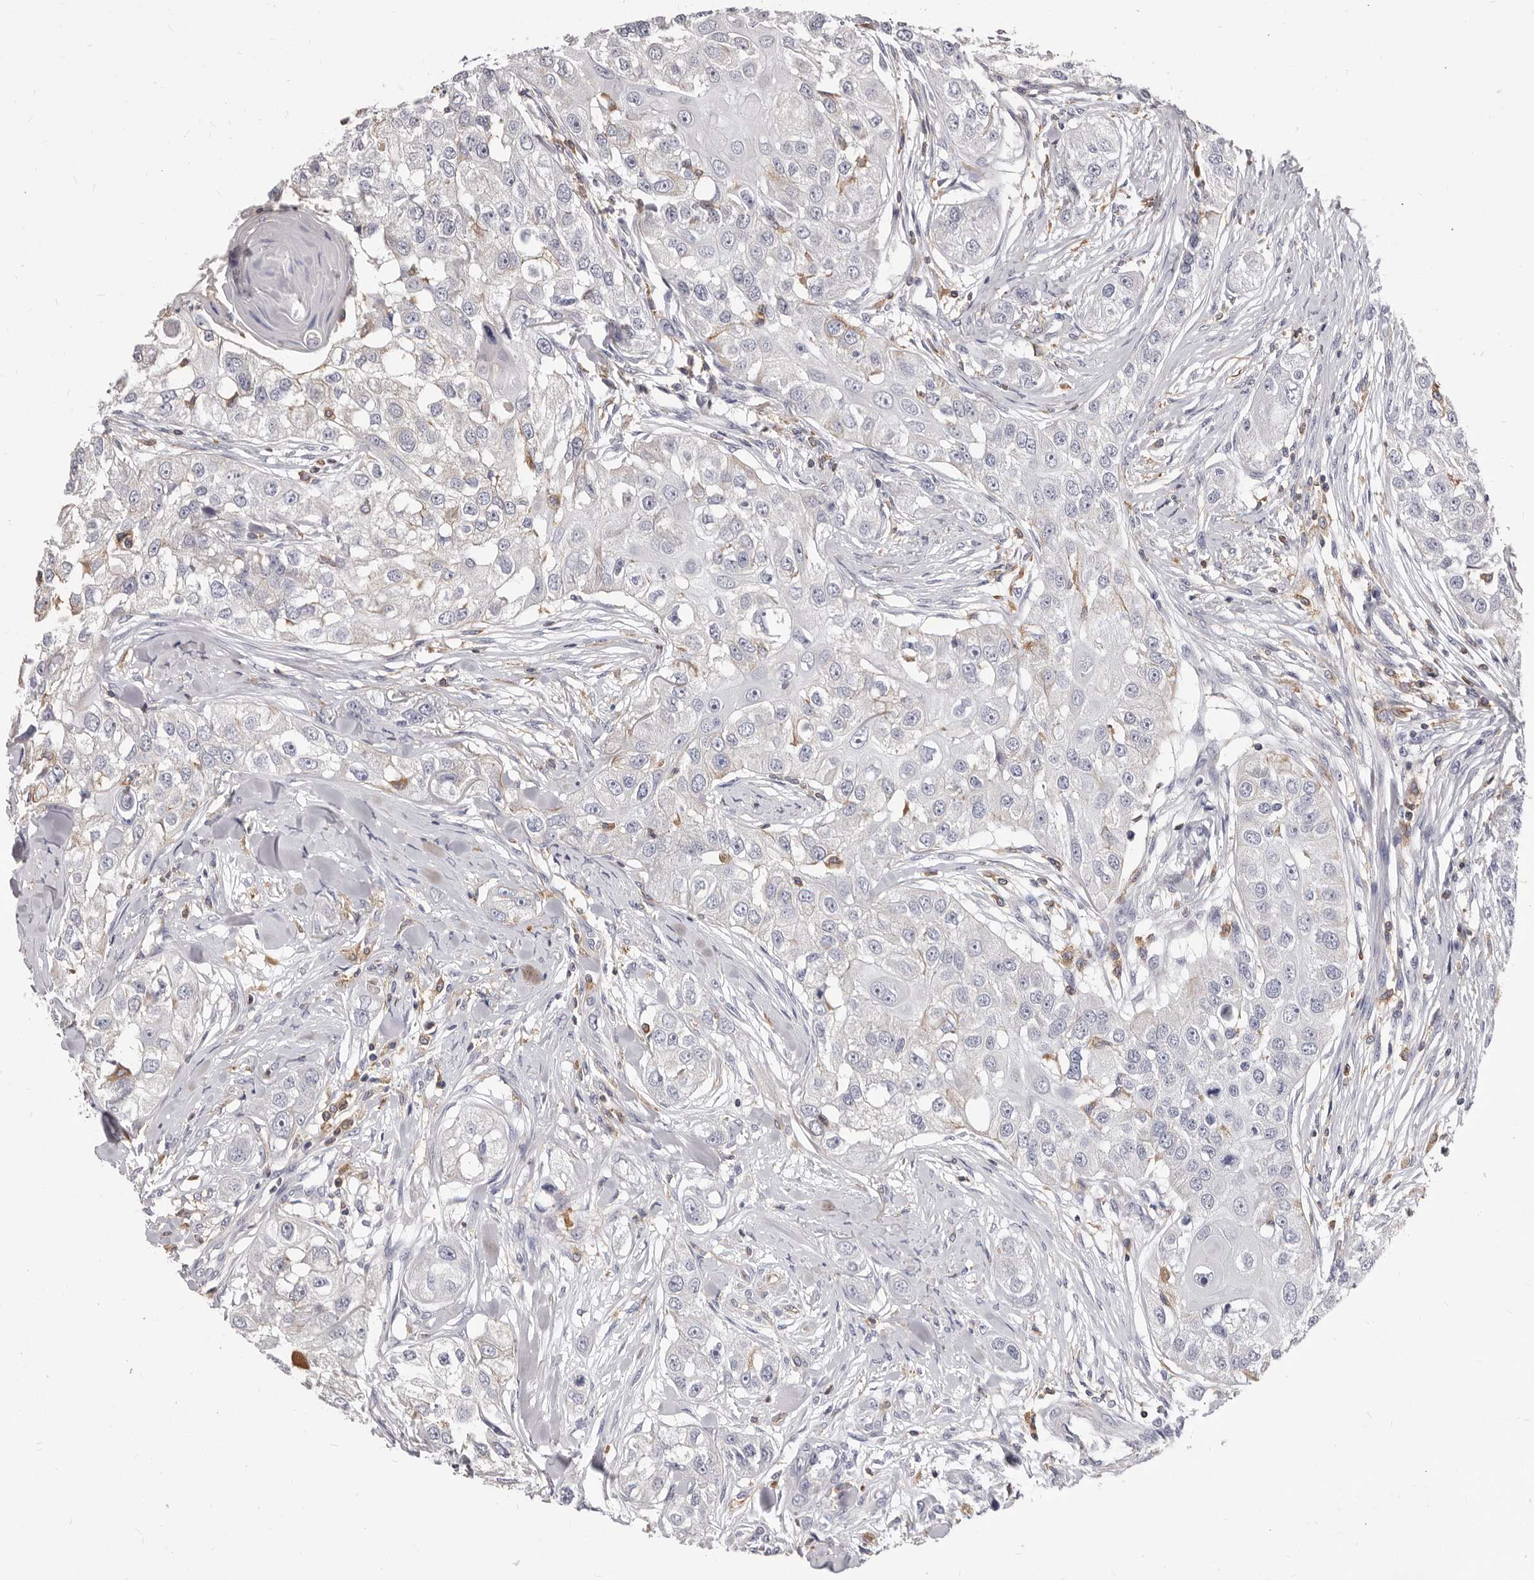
{"staining": {"intensity": "negative", "quantity": "none", "location": "none"}, "tissue": "head and neck cancer", "cell_type": "Tumor cells", "image_type": "cancer", "snomed": [{"axis": "morphology", "description": "Normal tissue, NOS"}, {"axis": "morphology", "description": "Squamous cell carcinoma, NOS"}, {"axis": "topography", "description": "Skeletal muscle"}, {"axis": "topography", "description": "Head-Neck"}], "caption": "Immunohistochemistry image of neoplastic tissue: squamous cell carcinoma (head and neck) stained with DAB exhibits no significant protein positivity in tumor cells.", "gene": "NIBAN1", "patient": {"sex": "male", "age": 51}}